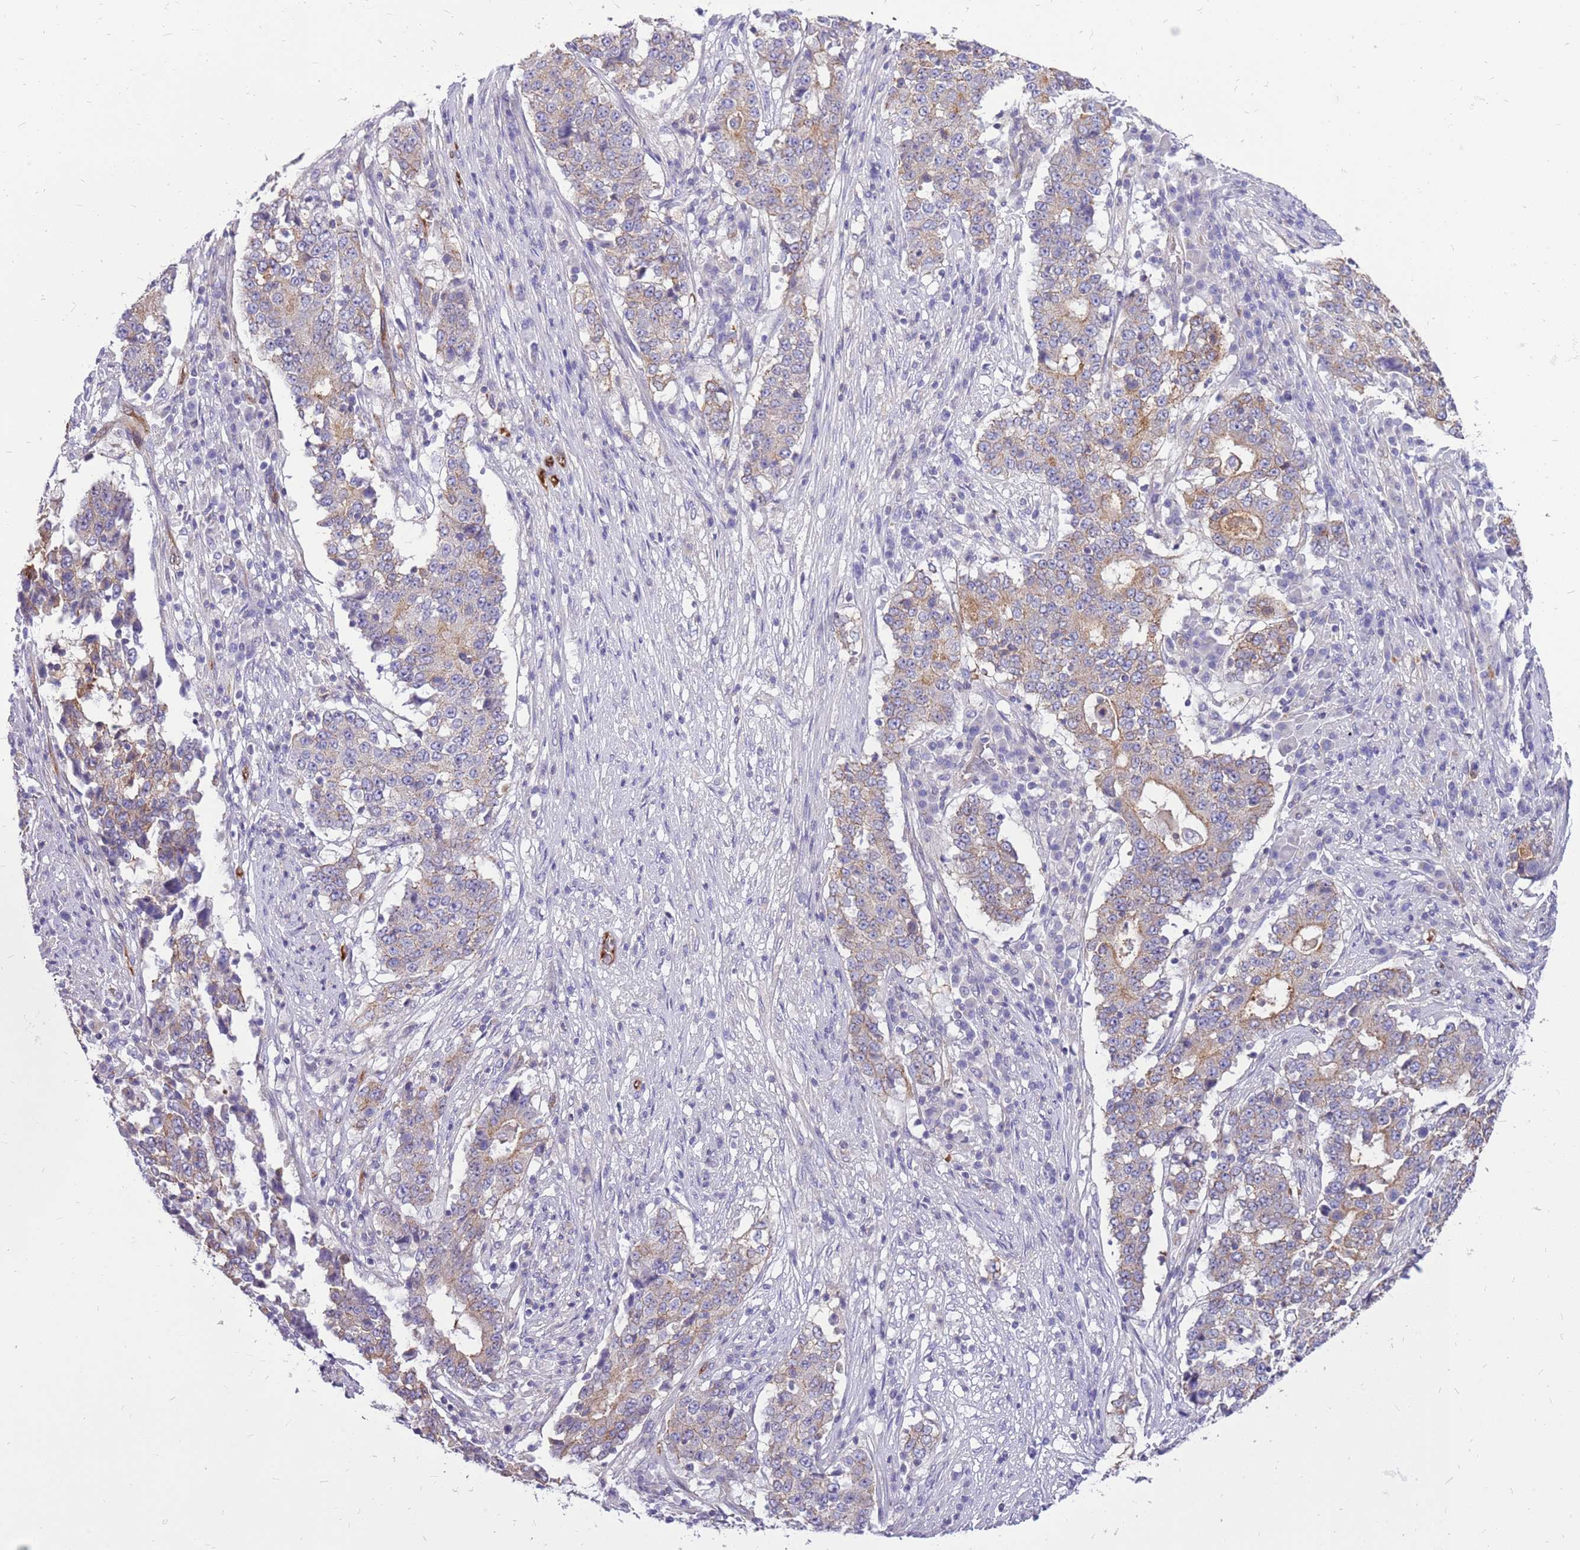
{"staining": {"intensity": "weak", "quantity": "25%-75%", "location": "cytoplasmic/membranous"}, "tissue": "stomach cancer", "cell_type": "Tumor cells", "image_type": "cancer", "snomed": [{"axis": "morphology", "description": "Adenocarcinoma, NOS"}, {"axis": "topography", "description": "Stomach"}], "caption": "About 25%-75% of tumor cells in human stomach cancer (adenocarcinoma) exhibit weak cytoplasmic/membranous protein staining as visualized by brown immunohistochemical staining.", "gene": "WDR90", "patient": {"sex": "male", "age": 59}}